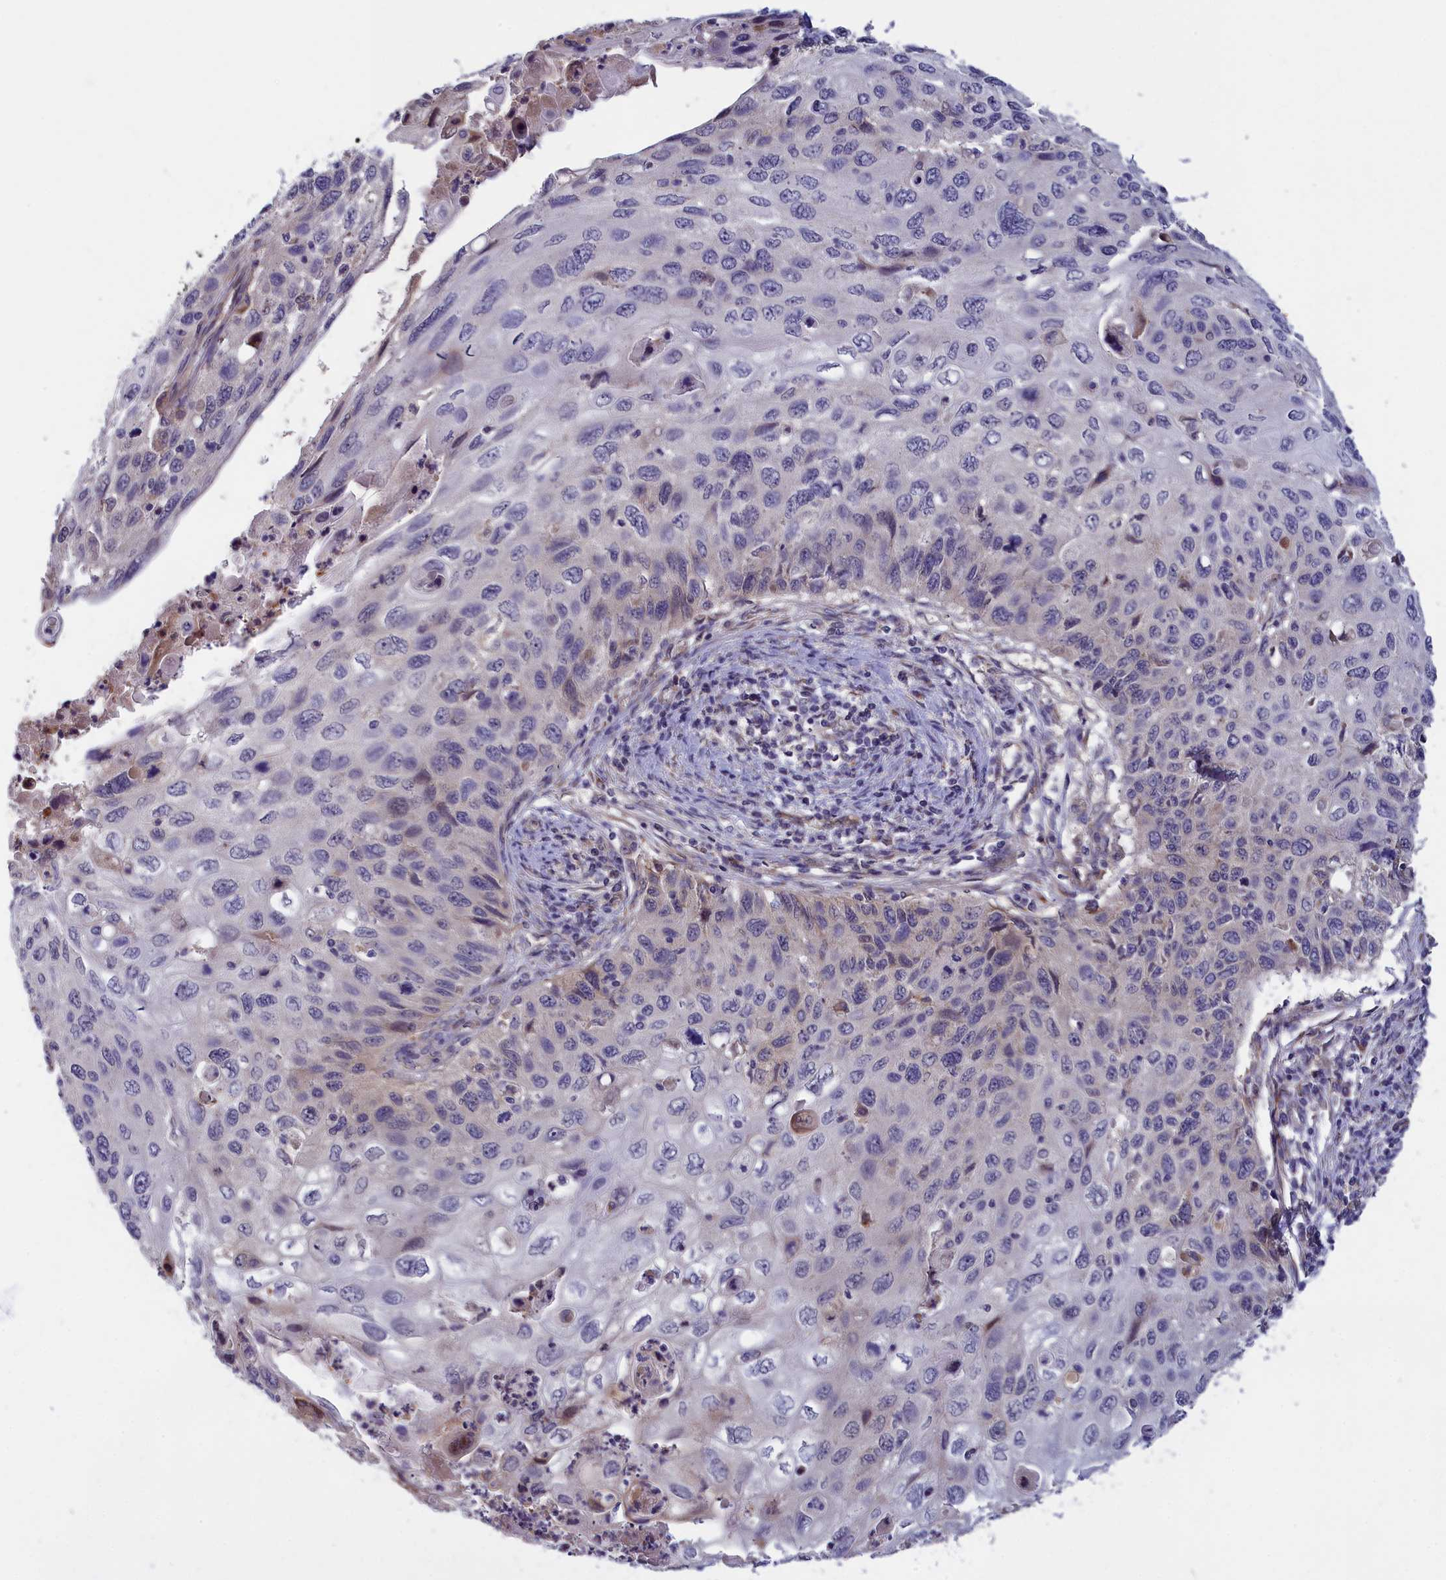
{"staining": {"intensity": "negative", "quantity": "none", "location": "none"}, "tissue": "cervical cancer", "cell_type": "Tumor cells", "image_type": "cancer", "snomed": [{"axis": "morphology", "description": "Squamous cell carcinoma, NOS"}, {"axis": "topography", "description": "Cervix"}], "caption": "This is an IHC image of human cervical cancer (squamous cell carcinoma). There is no expression in tumor cells.", "gene": "IGFALS", "patient": {"sex": "female", "age": 70}}